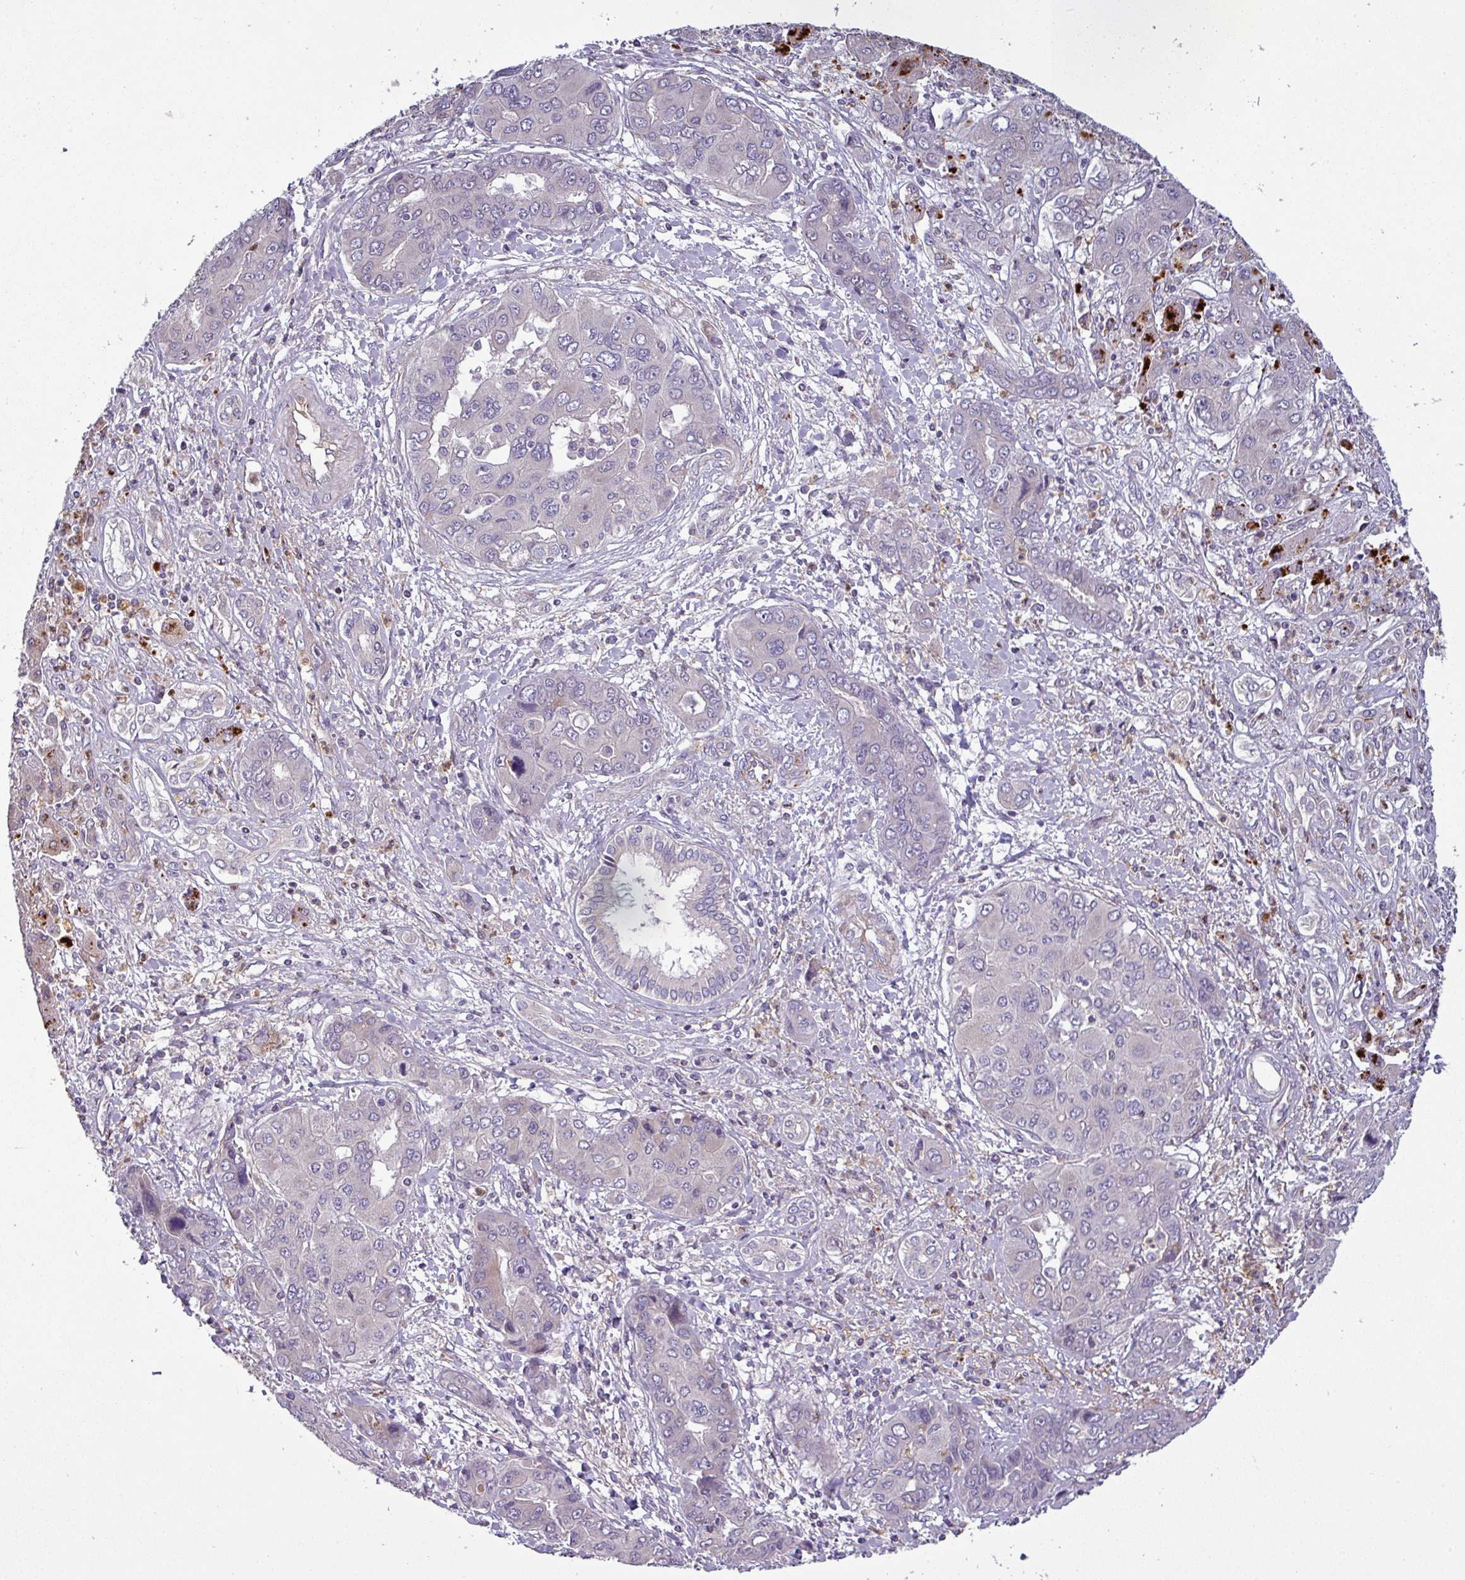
{"staining": {"intensity": "negative", "quantity": "none", "location": "none"}, "tissue": "liver cancer", "cell_type": "Tumor cells", "image_type": "cancer", "snomed": [{"axis": "morphology", "description": "Cholangiocarcinoma"}, {"axis": "topography", "description": "Liver"}], "caption": "Immunohistochemical staining of liver cholangiocarcinoma reveals no significant staining in tumor cells.", "gene": "PNMA6A", "patient": {"sex": "male", "age": 67}}